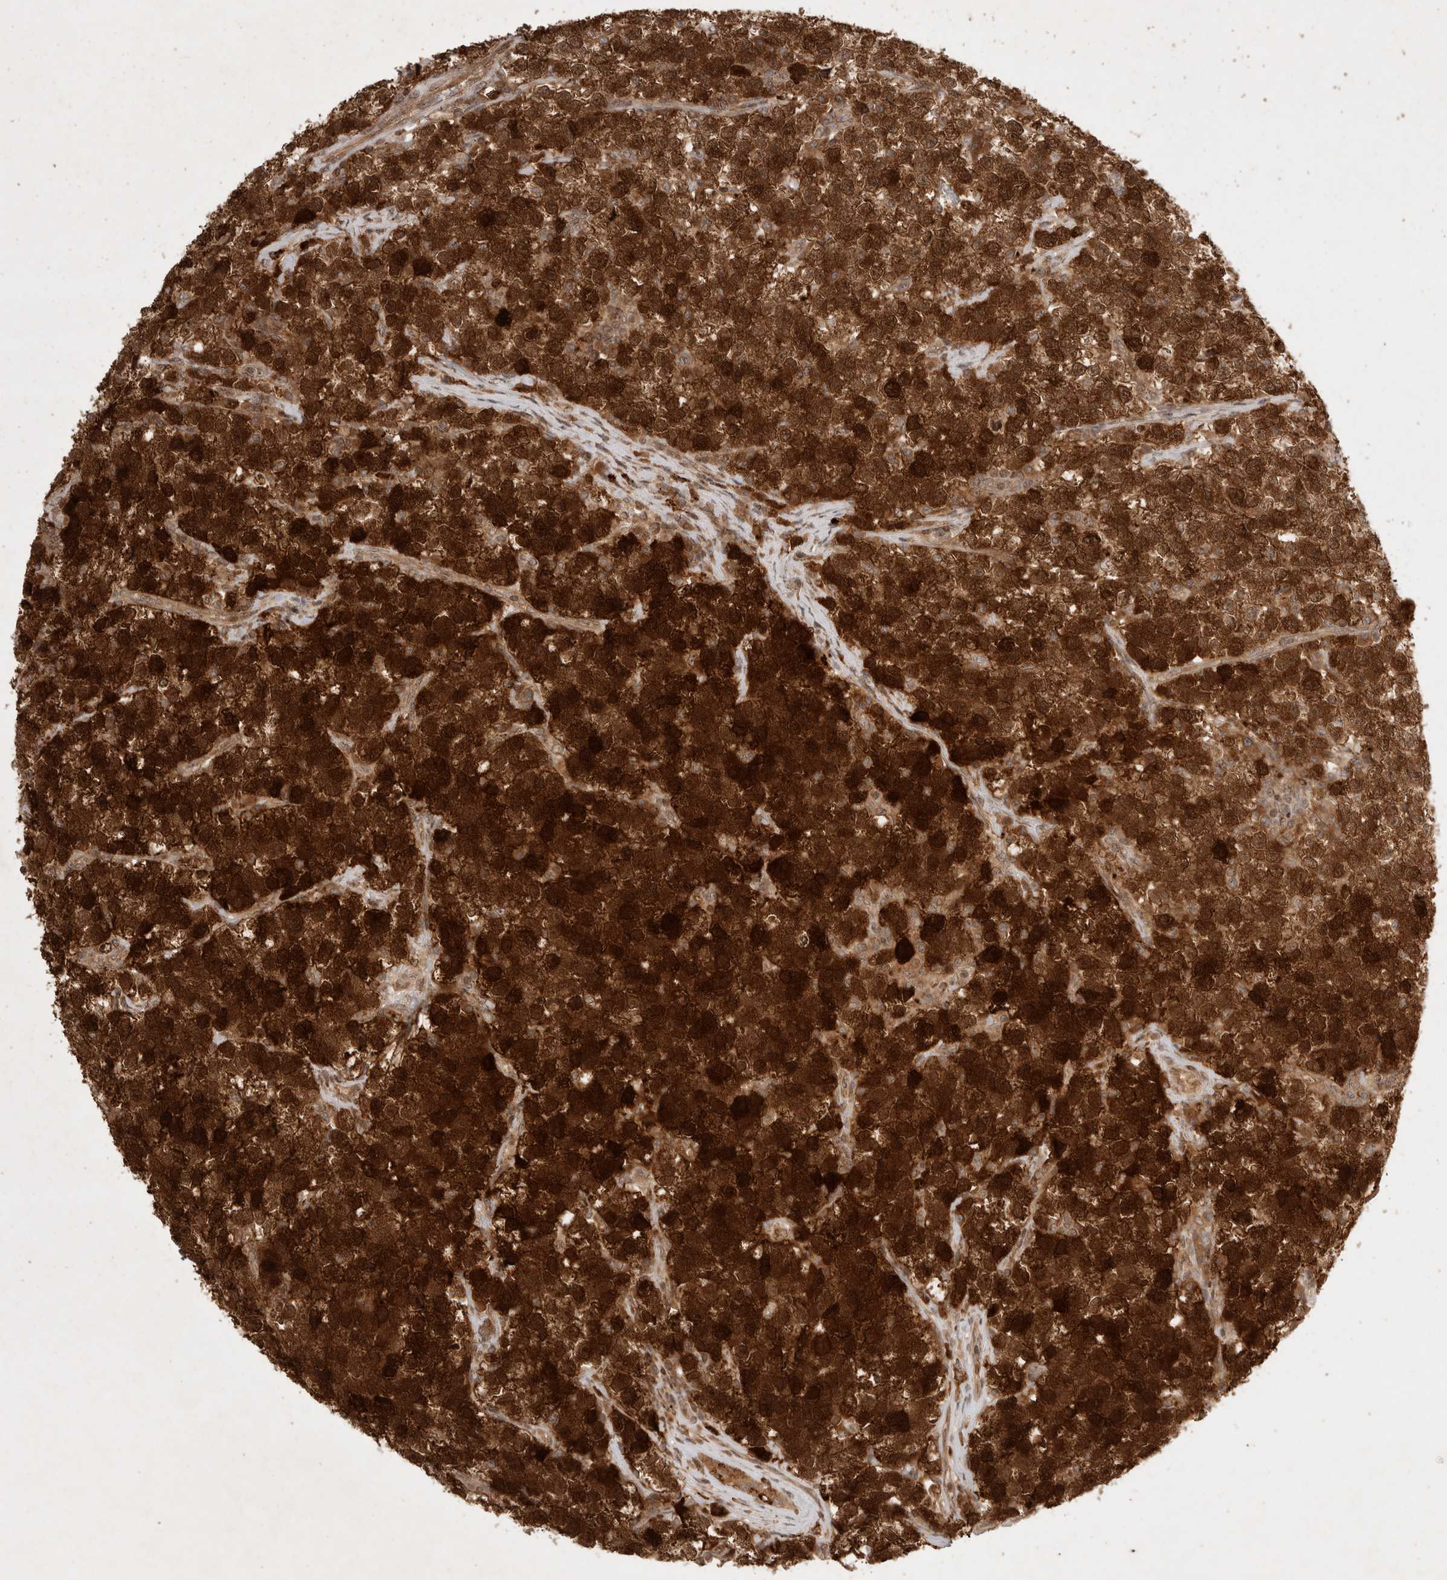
{"staining": {"intensity": "strong", "quantity": ">75%", "location": "cytoplasmic/membranous,nuclear"}, "tissue": "testis cancer", "cell_type": "Tumor cells", "image_type": "cancer", "snomed": [{"axis": "morphology", "description": "Seminoma, NOS"}, {"axis": "topography", "description": "Testis"}], "caption": "An image of human seminoma (testis) stained for a protein reveals strong cytoplasmic/membranous and nuclear brown staining in tumor cells.", "gene": "FAM221A", "patient": {"sex": "male", "age": 22}}